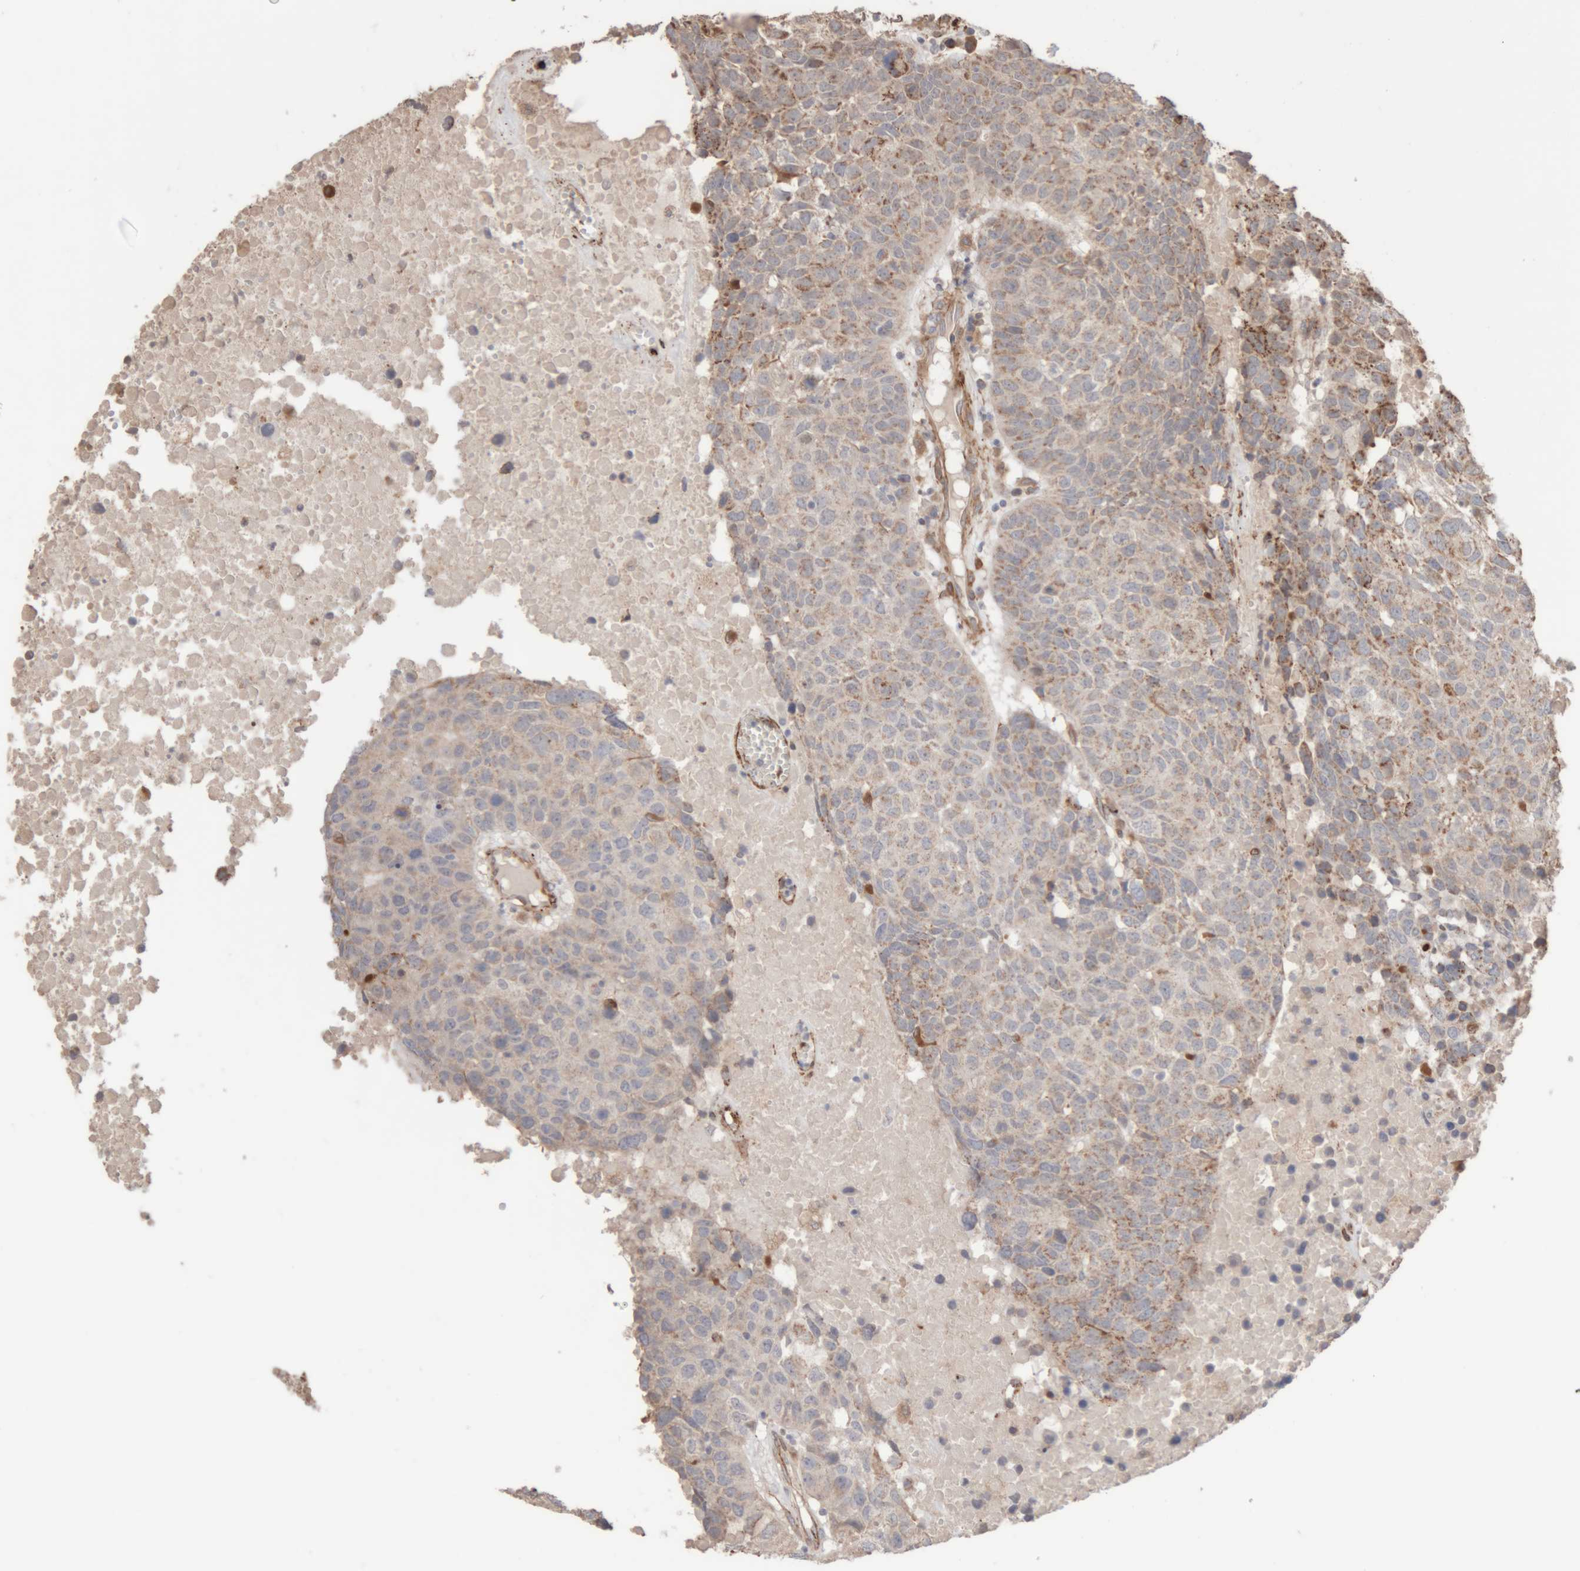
{"staining": {"intensity": "weak", "quantity": "25%-75%", "location": "cytoplasmic/membranous"}, "tissue": "head and neck cancer", "cell_type": "Tumor cells", "image_type": "cancer", "snomed": [{"axis": "morphology", "description": "Squamous cell carcinoma, NOS"}, {"axis": "topography", "description": "Head-Neck"}], "caption": "Brown immunohistochemical staining in squamous cell carcinoma (head and neck) demonstrates weak cytoplasmic/membranous staining in about 25%-75% of tumor cells.", "gene": "RAB32", "patient": {"sex": "male", "age": 66}}